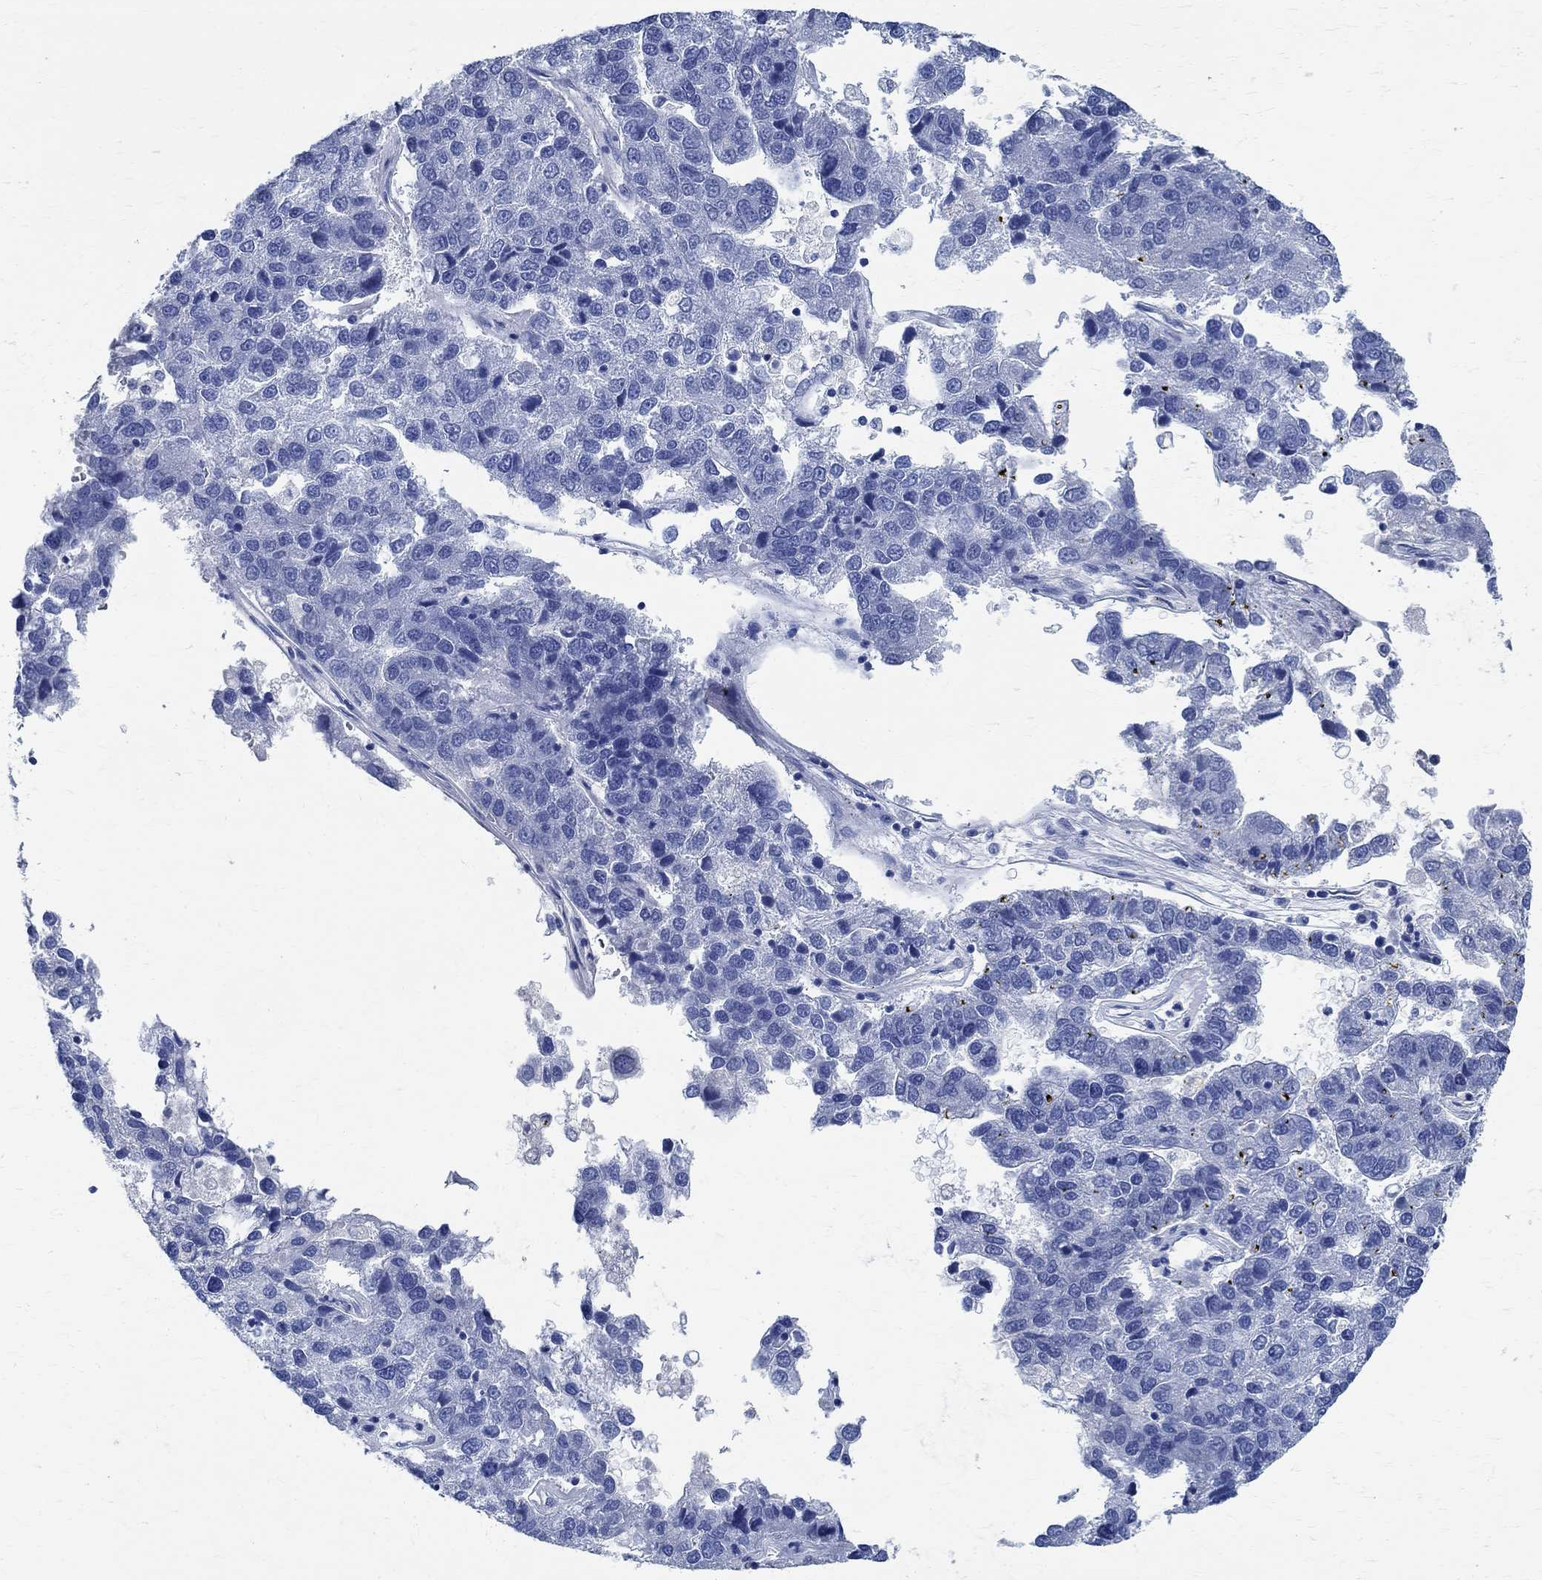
{"staining": {"intensity": "negative", "quantity": "none", "location": "none"}, "tissue": "pancreatic cancer", "cell_type": "Tumor cells", "image_type": "cancer", "snomed": [{"axis": "morphology", "description": "Adenocarcinoma, NOS"}, {"axis": "topography", "description": "Pancreas"}], "caption": "Immunohistochemical staining of human pancreatic cancer exhibits no significant positivity in tumor cells.", "gene": "PRX", "patient": {"sex": "female", "age": 61}}